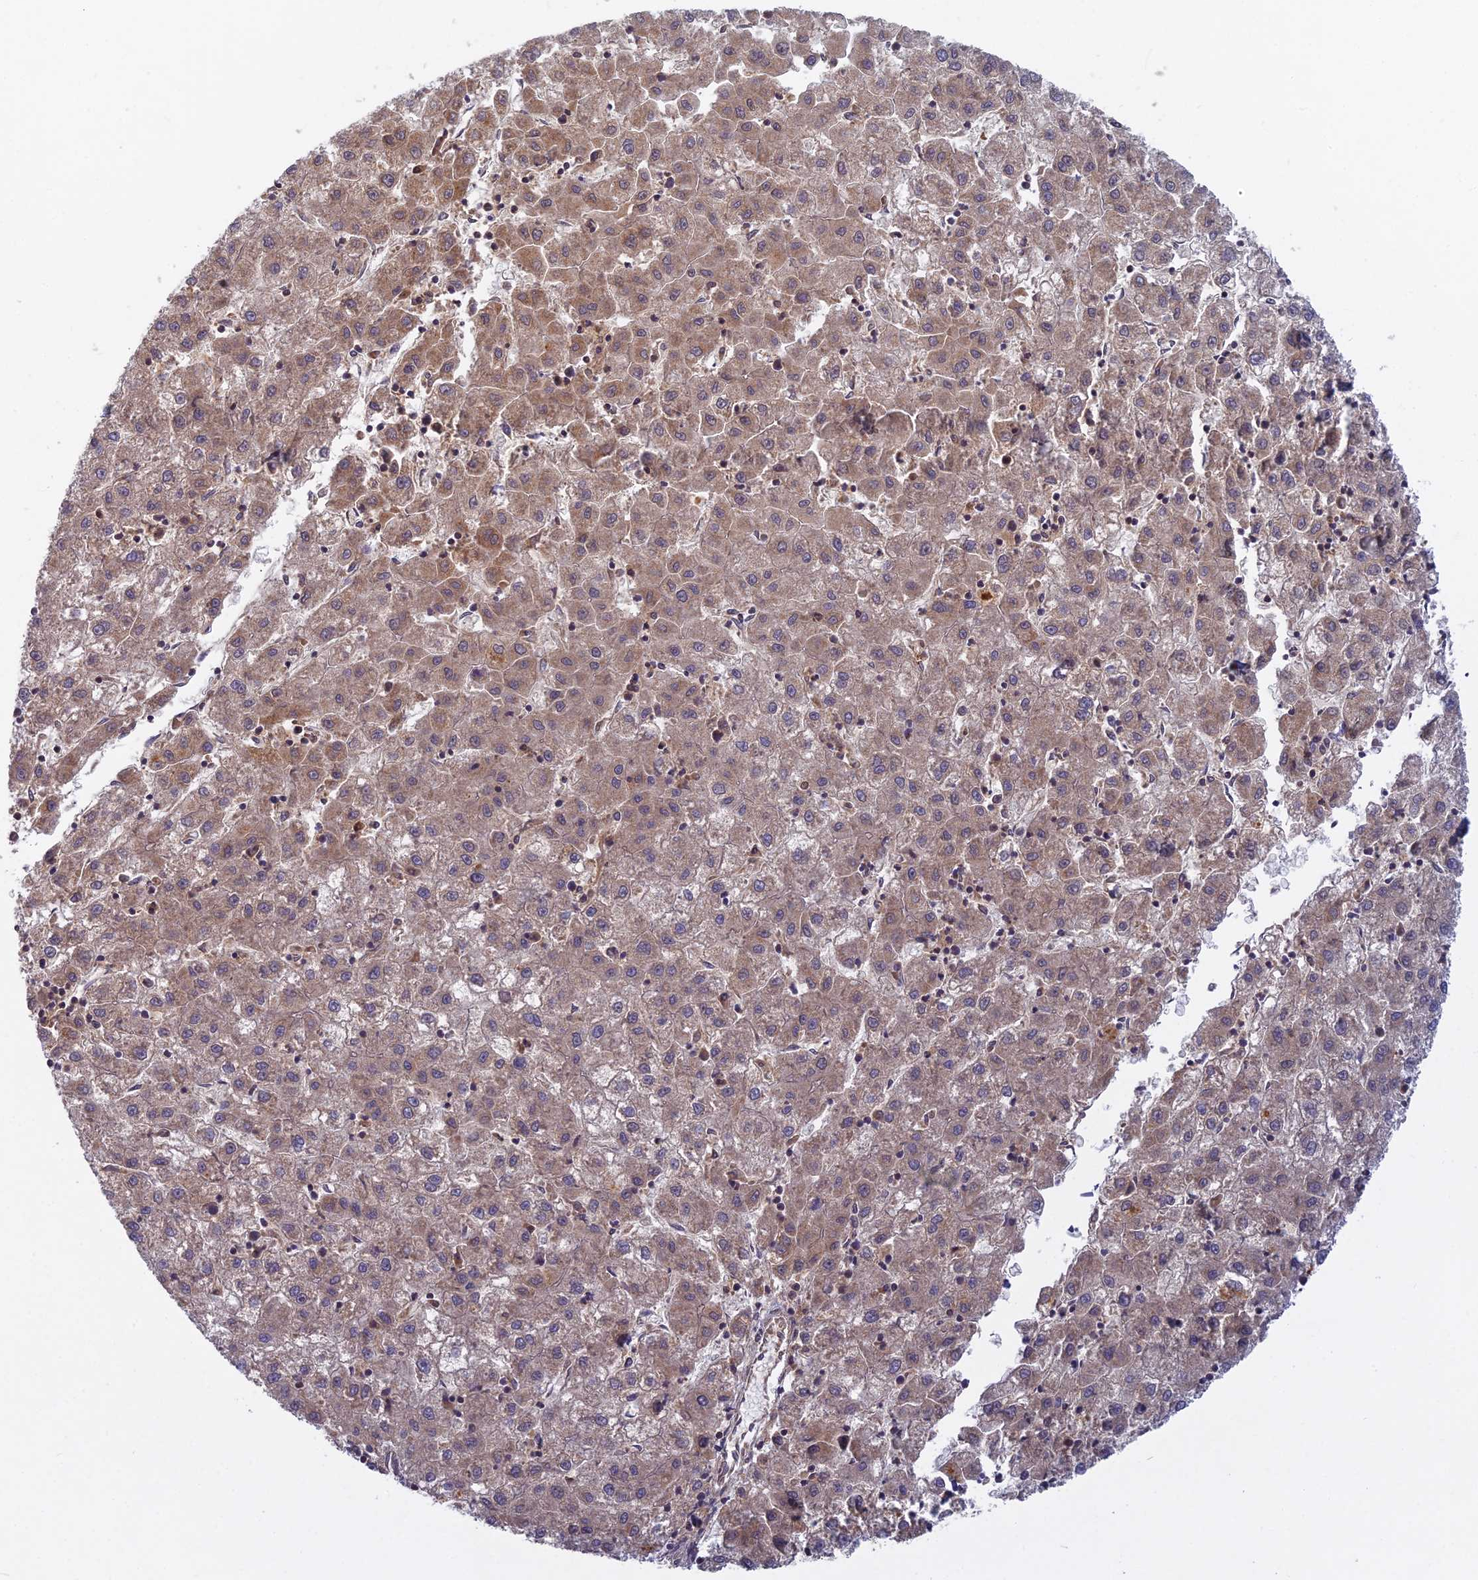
{"staining": {"intensity": "moderate", "quantity": ">75%", "location": "cytoplasmic/membranous"}, "tissue": "liver cancer", "cell_type": "Tumor cells", "image_type": "cancer", "snomed": [{"axis": "morphology", "description": "Carcinoma, Hepatocellular, NOS"}, {"axis": "topography", "description": "Liver"}], "caption": "The micrograph exhibits a brown stain indicating the presence of a protein in the cytoplasmic/membranous of tumor cells in hepatocellular carcinoma (liver). Nuclei are stained in blue.", "gene": "CCDC167", "patient": {"sex": "male", "age": 72}}